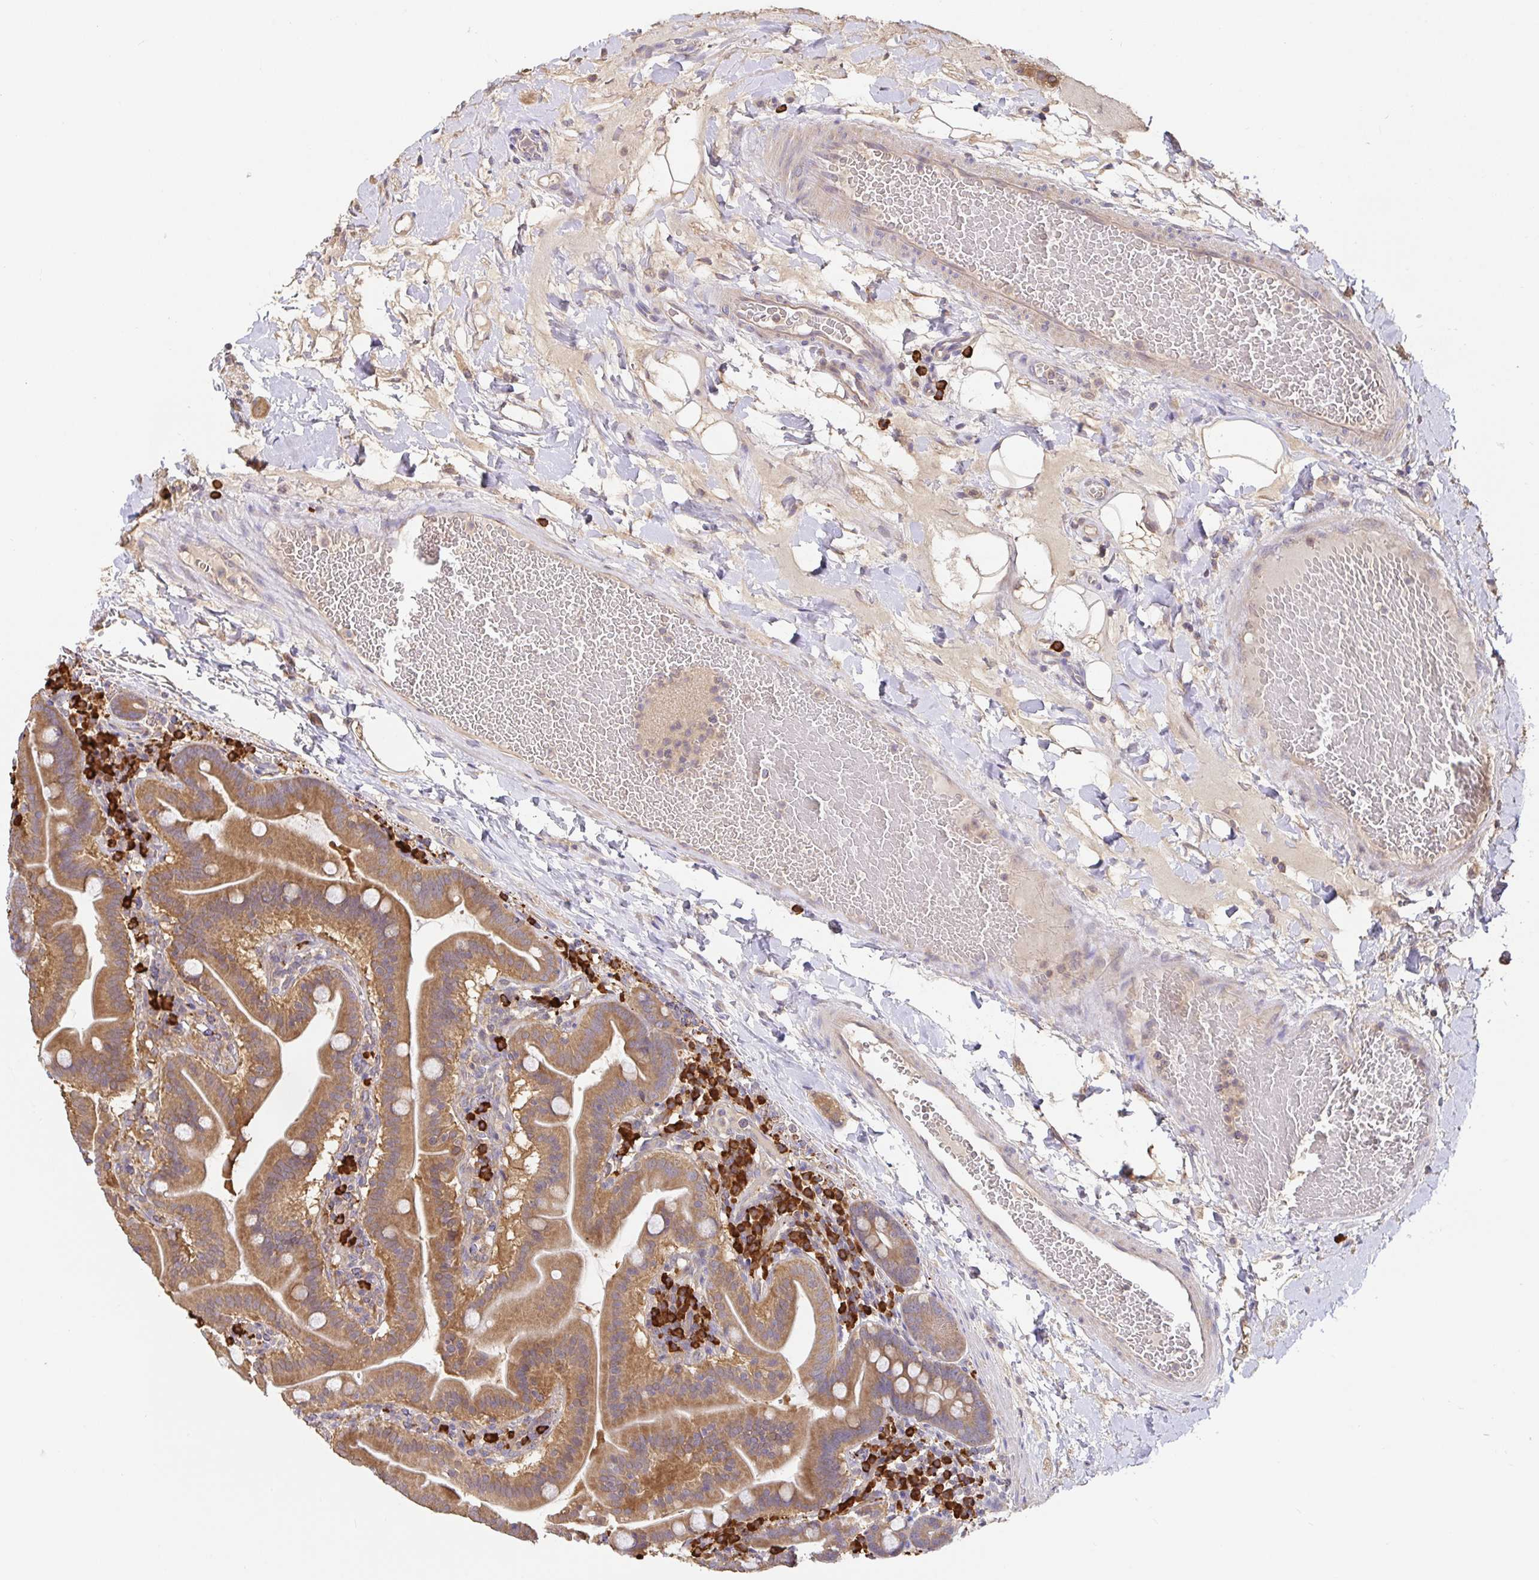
{"staining": {"intensity": "moderate", "quantity": ">75%", "location": "cytoplasmic/membranous"}, "tissue": "small intestine", "cell_type": "Glandular cells", "image_type": "normal", "snomed": [{"axis": "morphology", "description": "Normal tissue, NOS"}, {"axis": "topography", "description": "Small intestine"}], "caption": "Approximately >75% of glandular cells in normal human small intestine exhibit moderate cytoplasmic/membranous protein expression as visualized by brown immunohistochemical staining.", "gene": "HAGH", "patient": {"sex": "male", "age": 26}}